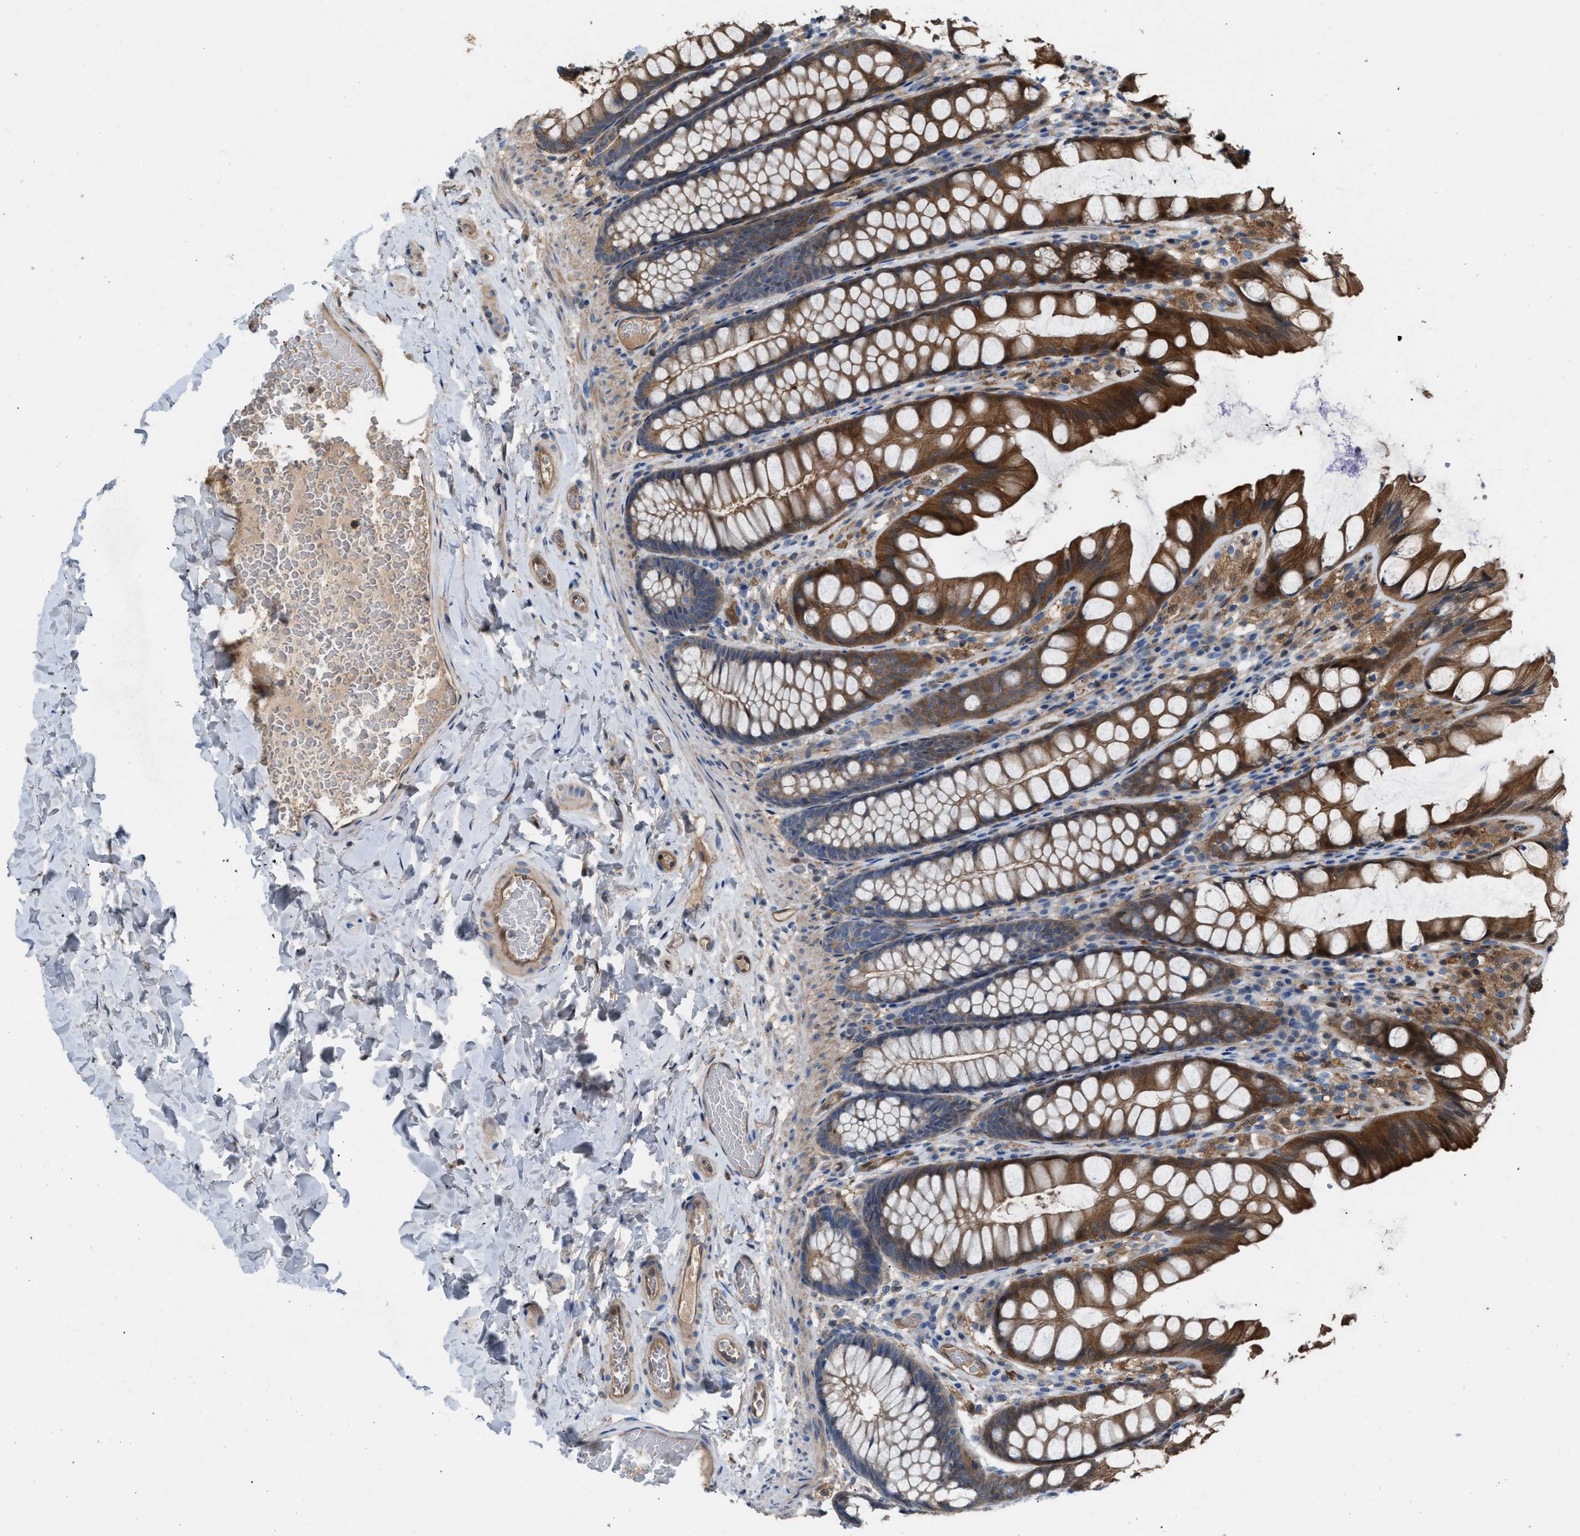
{"staining": {"intensity": "moderate", "quantity": ">75%", "location": "cytoplasmic/membranous"}, "tissue": "colon", "cell_type": "Endothelial cells", "image_type": "normal", "snomed": [{"axis": "morphology", "description": "Normal tissue, NOS"}, {"axis": "topography", "description": "Colon"}], "caption": "Brown immunohistochemical staining in normal human colon reveals moderate cytoplasmic/membranous staining in about >75% of endothelial cells. (DAB IHC with brightfield microscopy, high magnification).", "gene": "TPK1", "patient": {"sex": "male", "age": 47}}